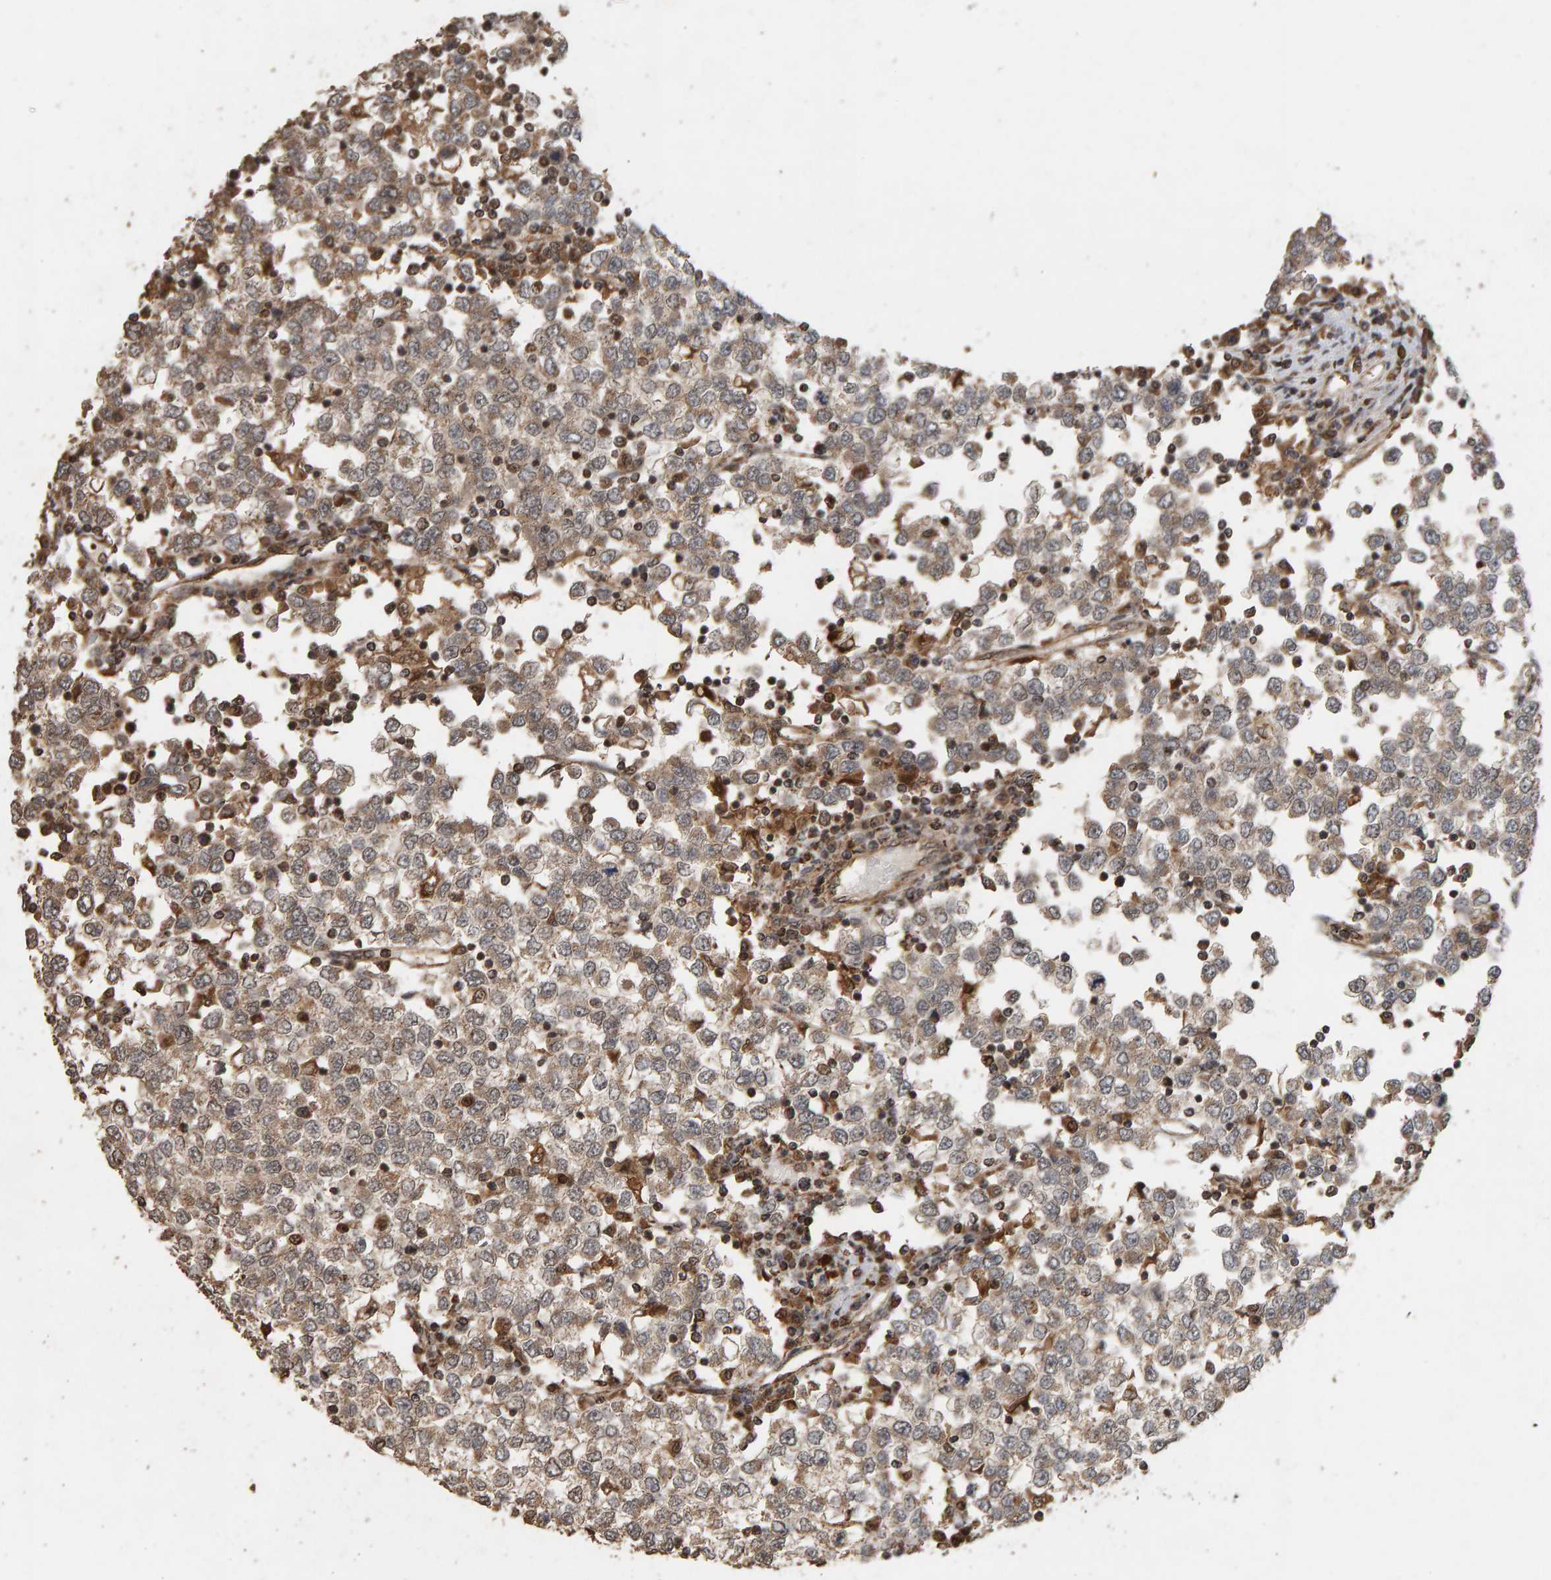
{"staining": {"intensity": "weak", "quantity": ">75%", "location": "cytoplasmic/membranous"}, "tissue": "testis cancer", "cell_type": "Tumor cells", "image_type": "cancer", "snomed": [{"axis": "morphology", "description": "Seminoma, NOS"}, {"axis": "topography", "description": "Testis"}], "caption": "Human seminoma (testis) stained with a protein marker exhibits weak staining in tumor cells.", "gene": "GSTK1", "patient": {"sex": "male", "age": 65}}